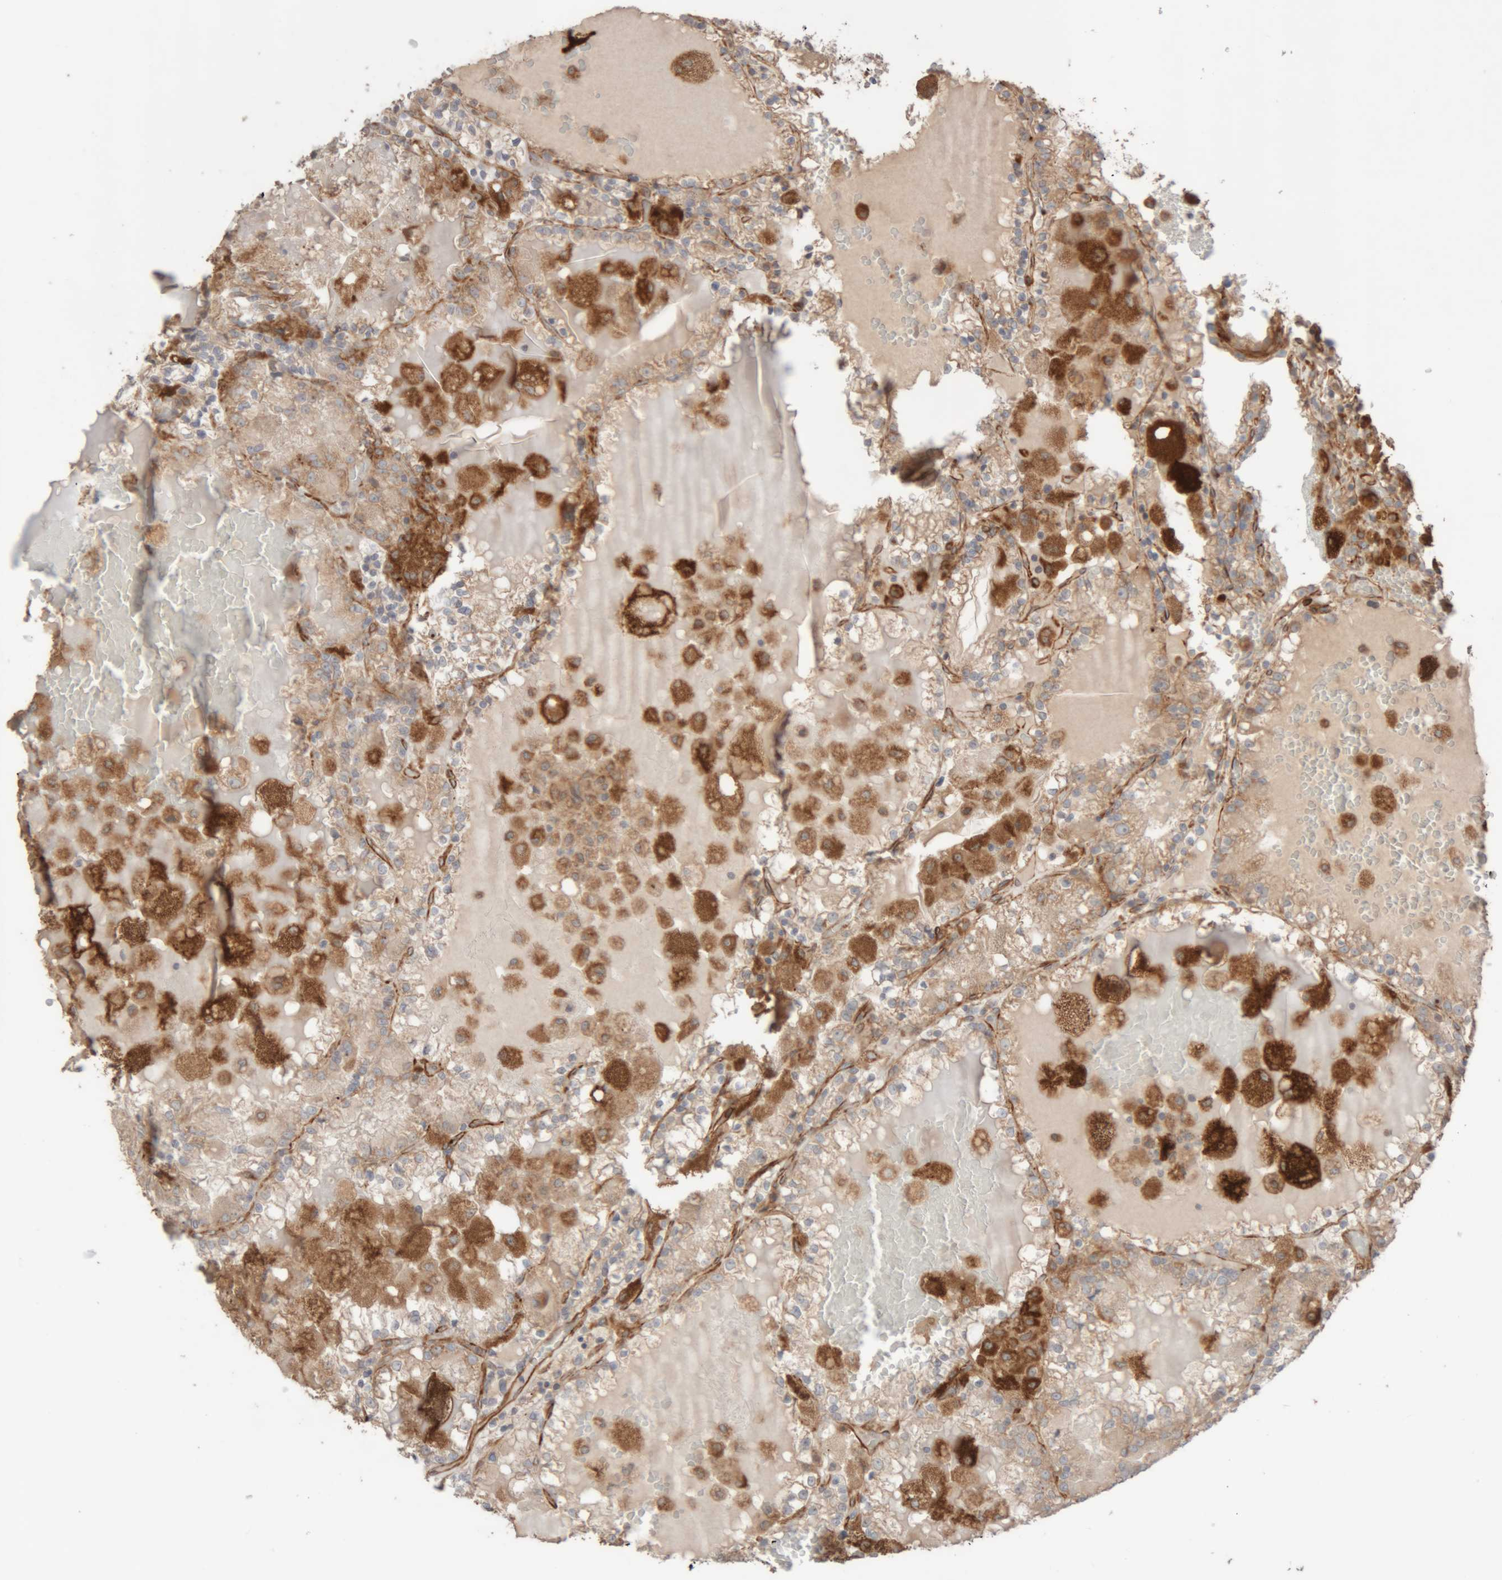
{"staining": {"intensity": "weak", "quantity": "25%-75%", "location": "cytoplasmic/membranous"}, "tissue": "renal cancer", "cell_type": "Tumor cells", "image_type": "cancer", "snomed": [{"axis": "morphology", "description": "Adenocarcinoma, NOS"}, {"axis": "topography", "description": "Kidney"}], "caption": "DAB immunohistochemical staining of human renal cancer shows weak cytoplasmic/membranous protein staining in approximately 25%-75% of tumor cells.", "gene": "RAB32", "patient": {"sex": "female", "age": 56}}